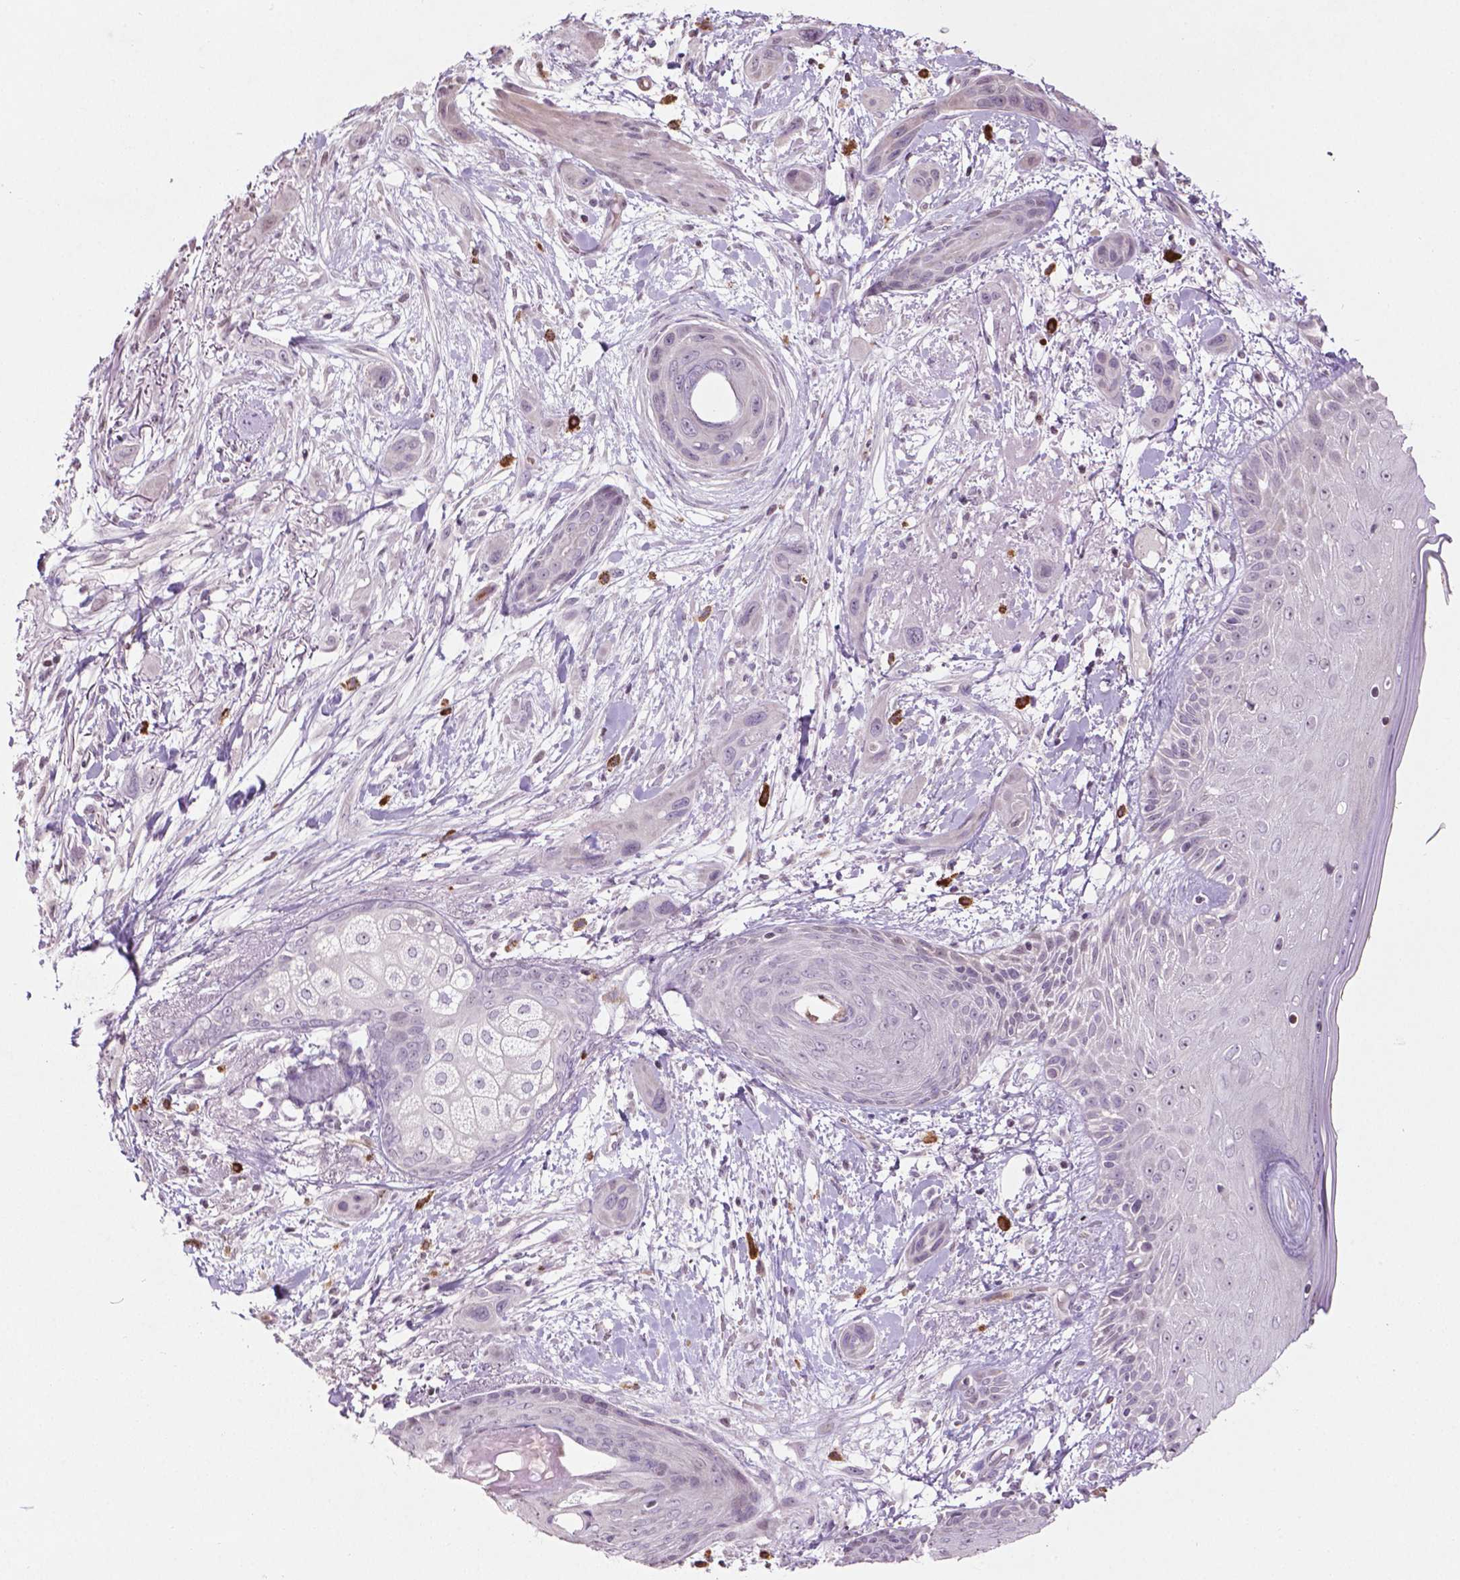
{"staining": {"intensity": "negative", "quantity": "none", "location": "none"}, "tissue": "skin cancer", "cell_type": "Tumor cells", "image_type": "cancer", "snomed": [{"axis": "morphology", "description": "Squamous cell carcinoma, NOS"}, {"axis": "topography", "description": "Skin"}], "caption": "High power microscopy micrograph of an IHC histopathology image of skin cancer (squamous cell carcinoma), revealing no significant positivity in tumor cells.", "gene": "NTNG2", "patient": {"sex": "male", "age": 79}}